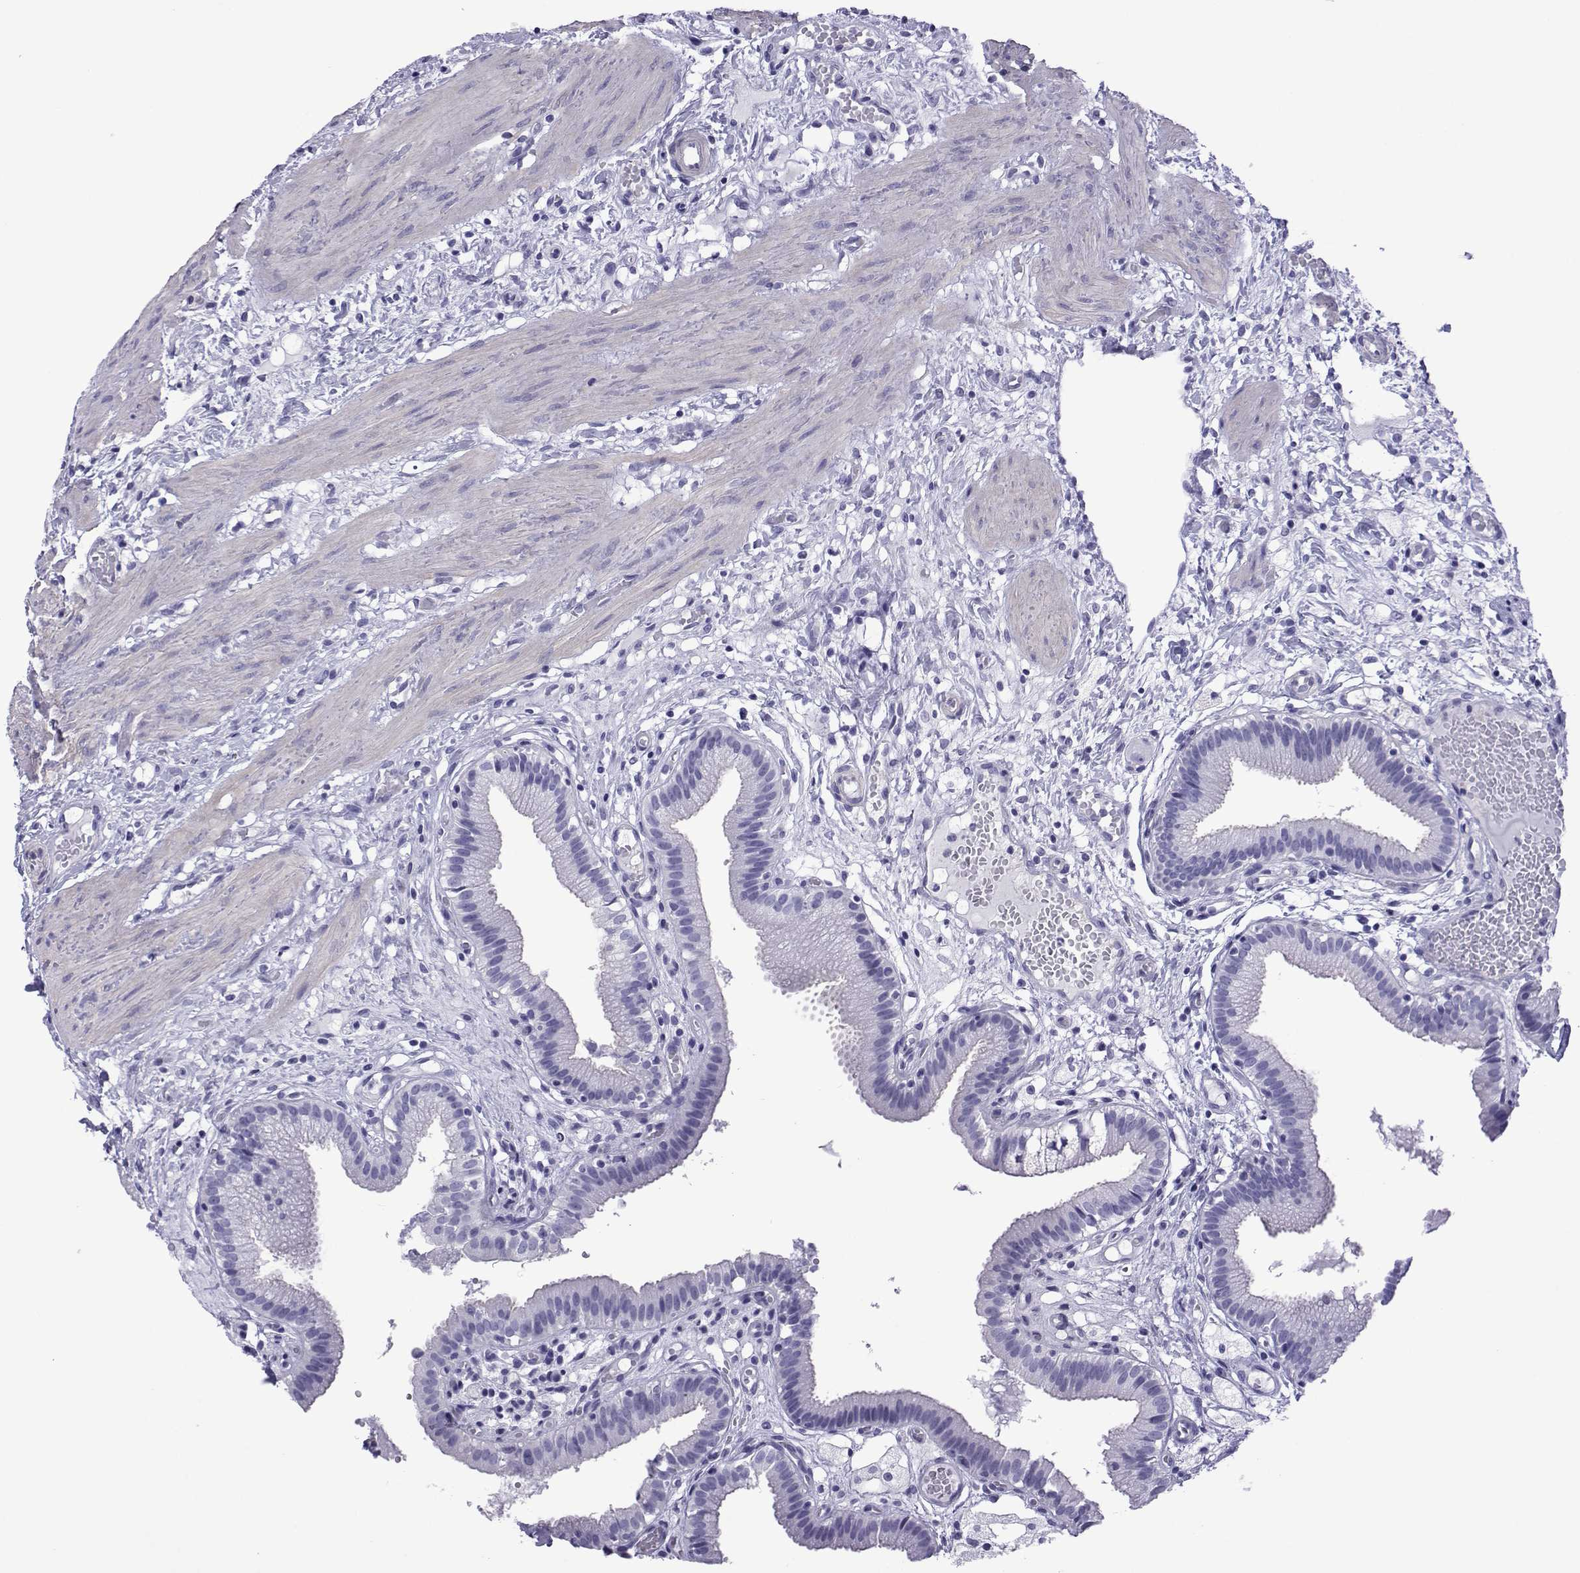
{"staining": {"intensity": "negative", "quantity": "none", "location": "none"}, "tissue": "gallbladder", "cell_type": "Glandular cells", "image_type": "normal", "snomed": [{"axis": "morphology", "description": "Normal tissue, NOS"}, {"axis": "topography", "description": "Gallbladder"}], "caption": "Immunohistochemical staining of benign human gallbladder exhibits no significant expression in glandular cells. (Brightfield microscopy of DAB immunohistochemistry at high magnification).", "gene": "SPANXA1", "patient": {"sex": "female", "age": 24}}